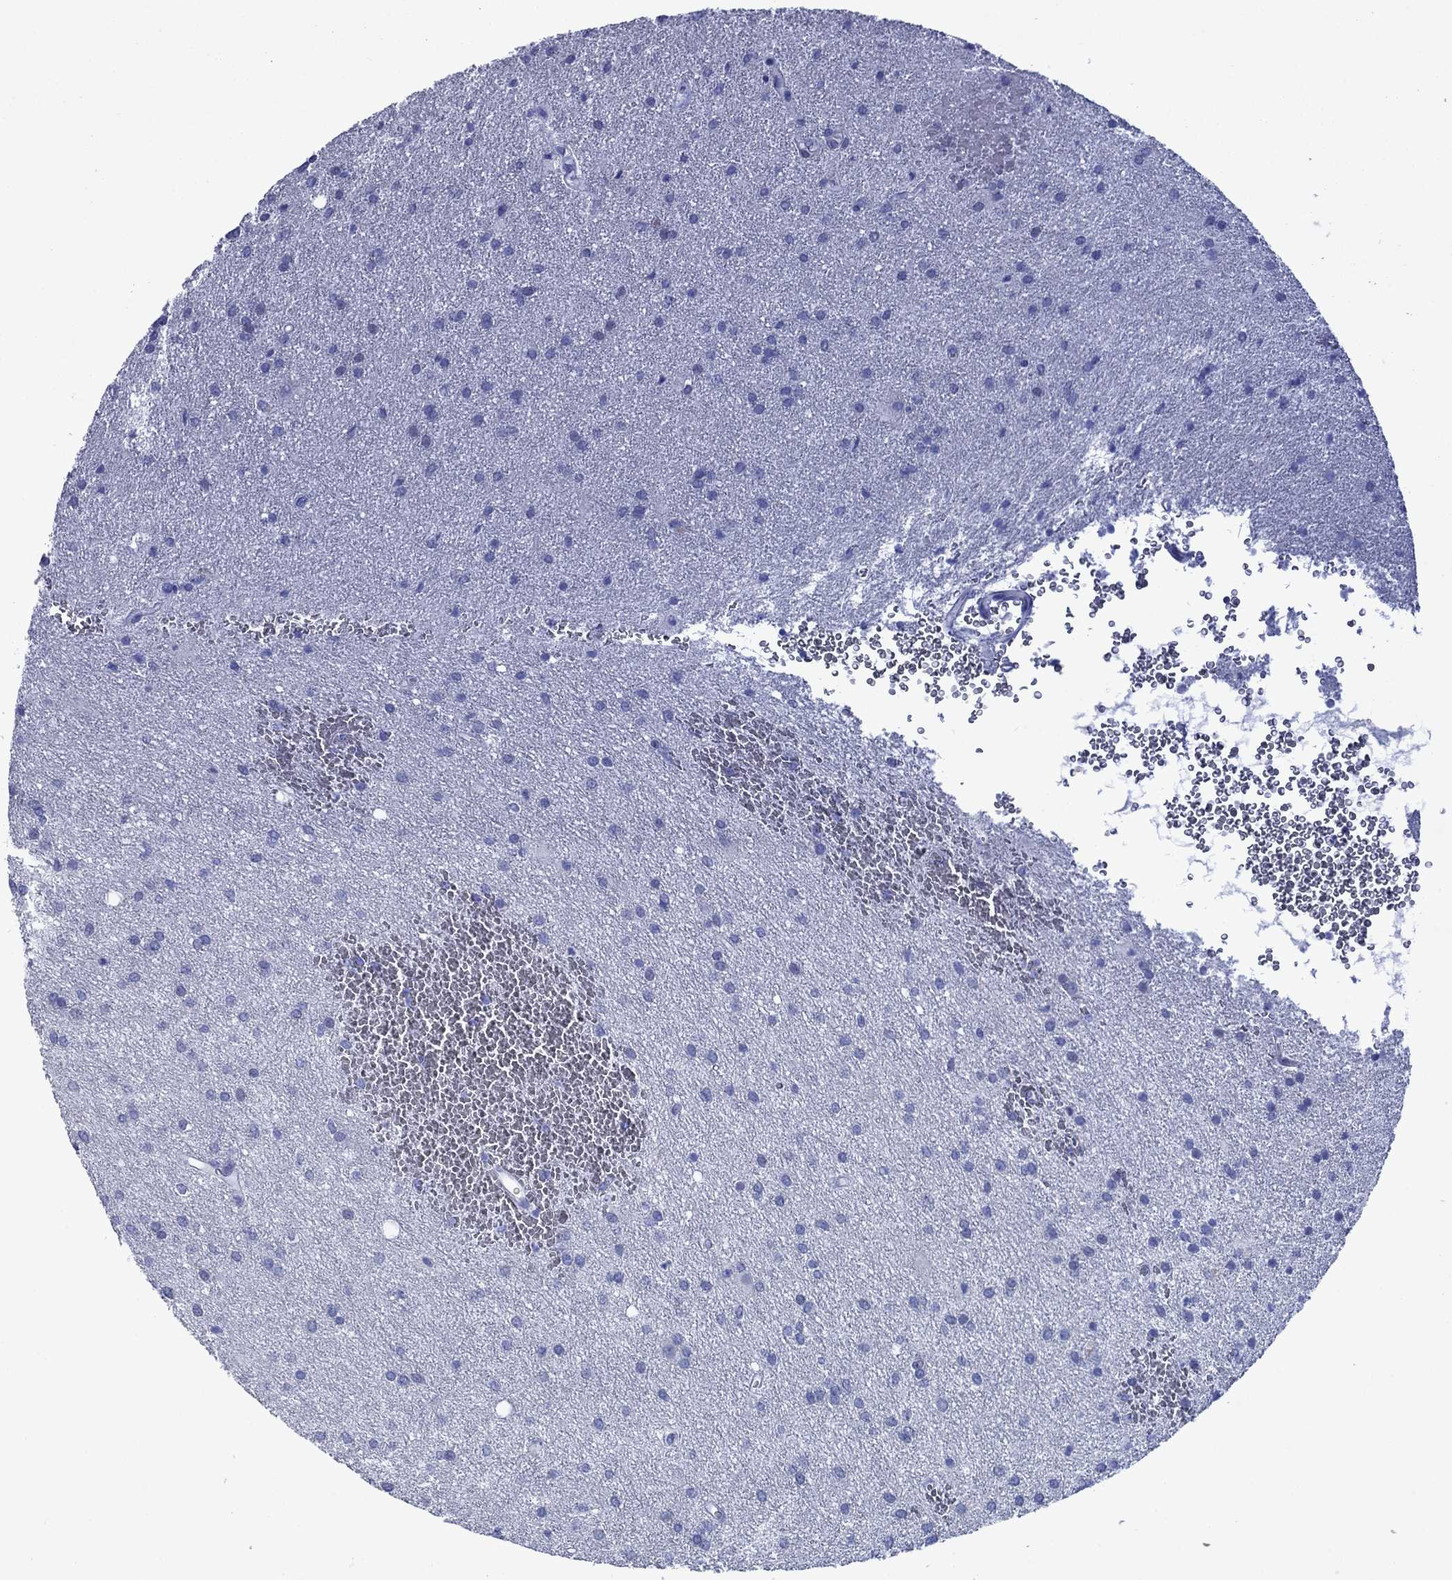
{"staining": {"intensity": "negative", "quantity": "none", "location": "none"}, "tissue": "glioma", "cell_type": "Tumor cells", "image_type": "cancer", "snomed": [{"axis": "morphology", "description": "Glioma, malignant, Low grade"}, {"axis": "topography", "description": "Brain"}], "caption": "The photomicrograph exhibits no significant staining in tumor cells of low-grade glioma (malignant).", "gene": "PIWIL1", "patient": {"sex": "male", "age": 58}}